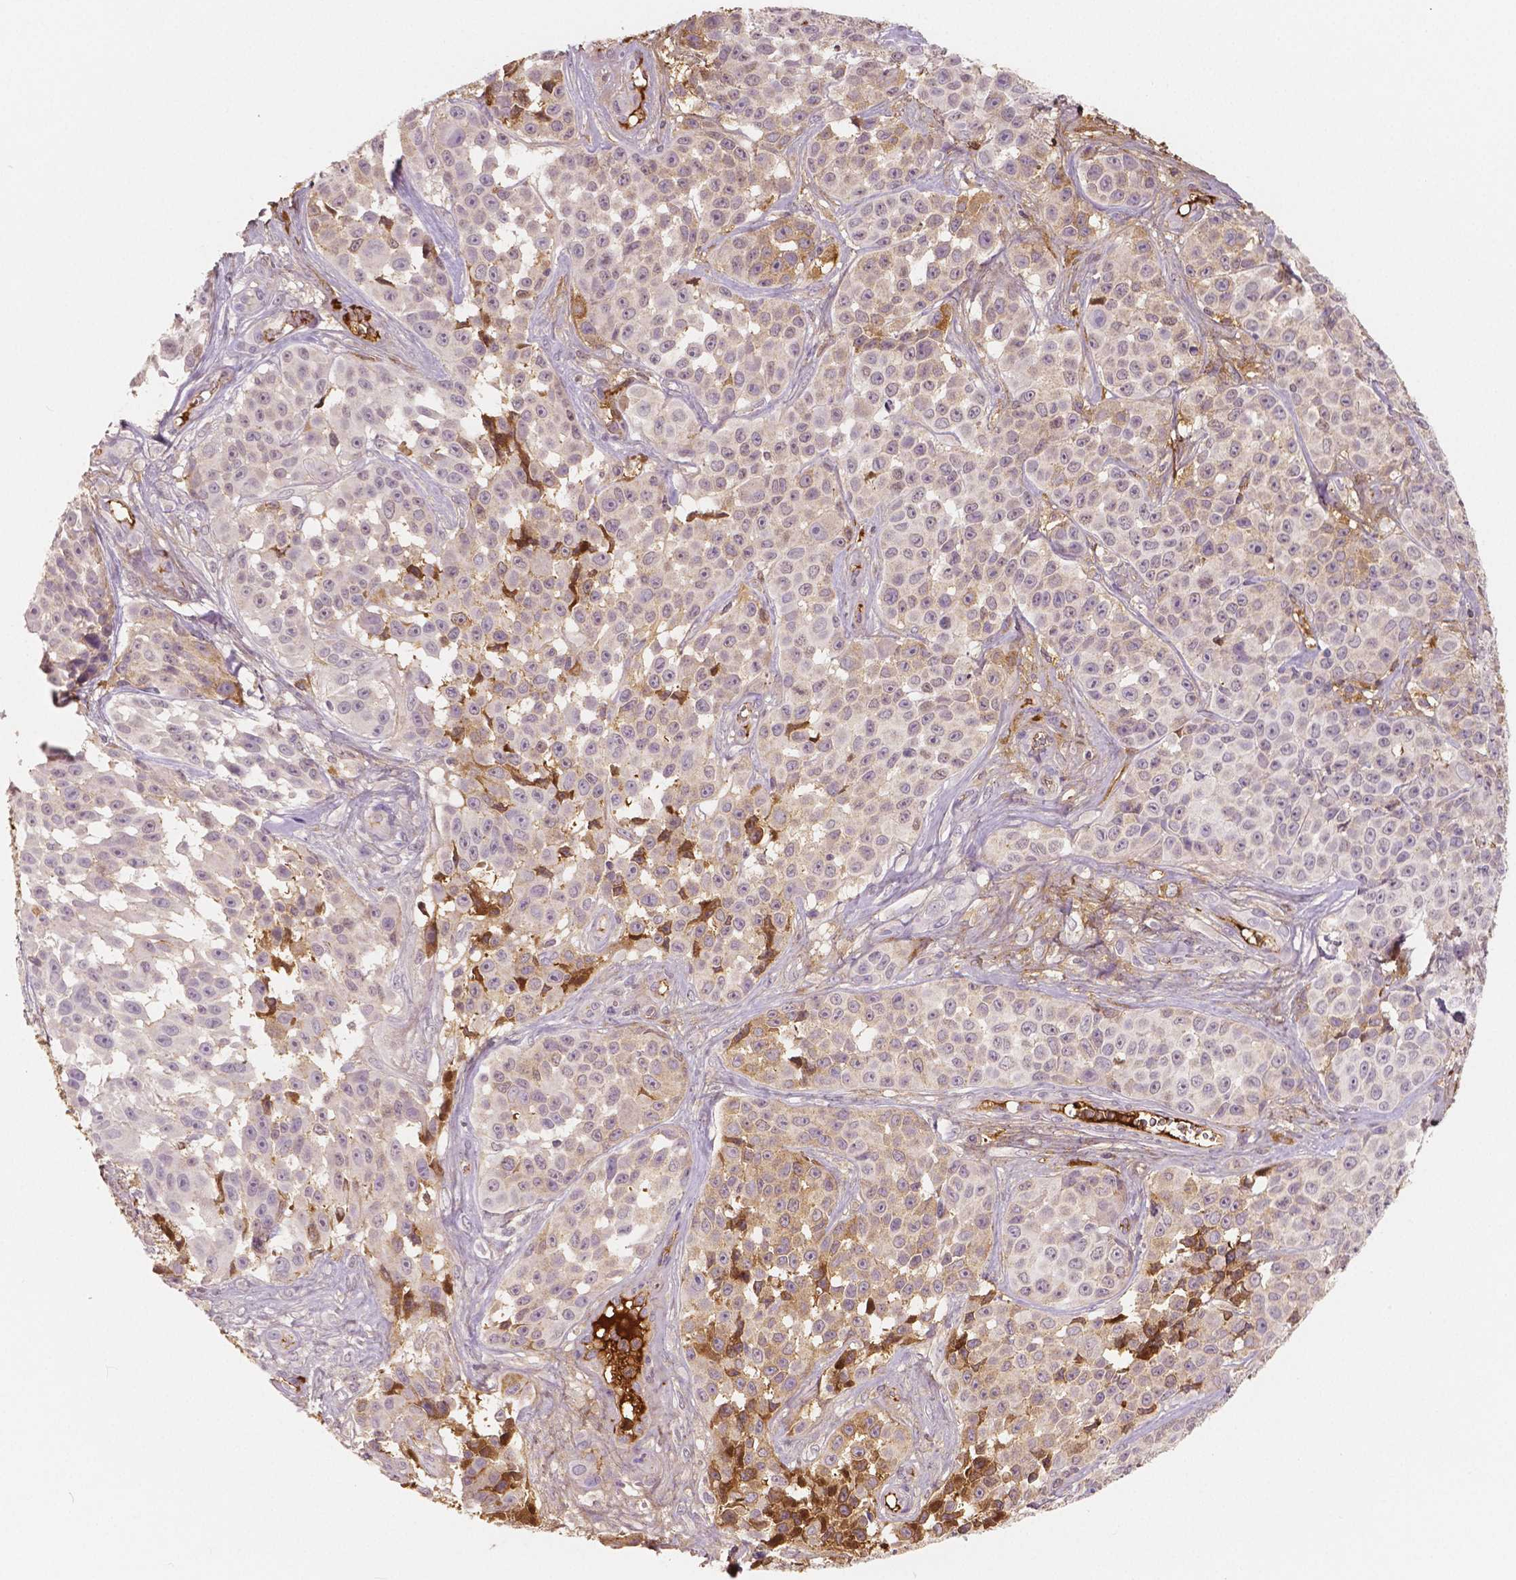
{"staining": {"intensity": "moderate", "quantity": "<25%", "location": "cytoplasmic/membranous"}, "tissue": "melanoma", "cell_type": "Tumor cells", "image_type": "cancer", "snomed": [{"axis": "morphology", "description": "Malignant melanoma, NOS"}, {"axis": "topography", "description": "Skin"}], "caption": "Brown immunohistochemical staining in malignant melanoma reveals moderate cytoplasmic/membranous expression in approximately <25% of tumor cells.", "gene": "APOA4", "patient": {"sex": "female", "age": 88}}